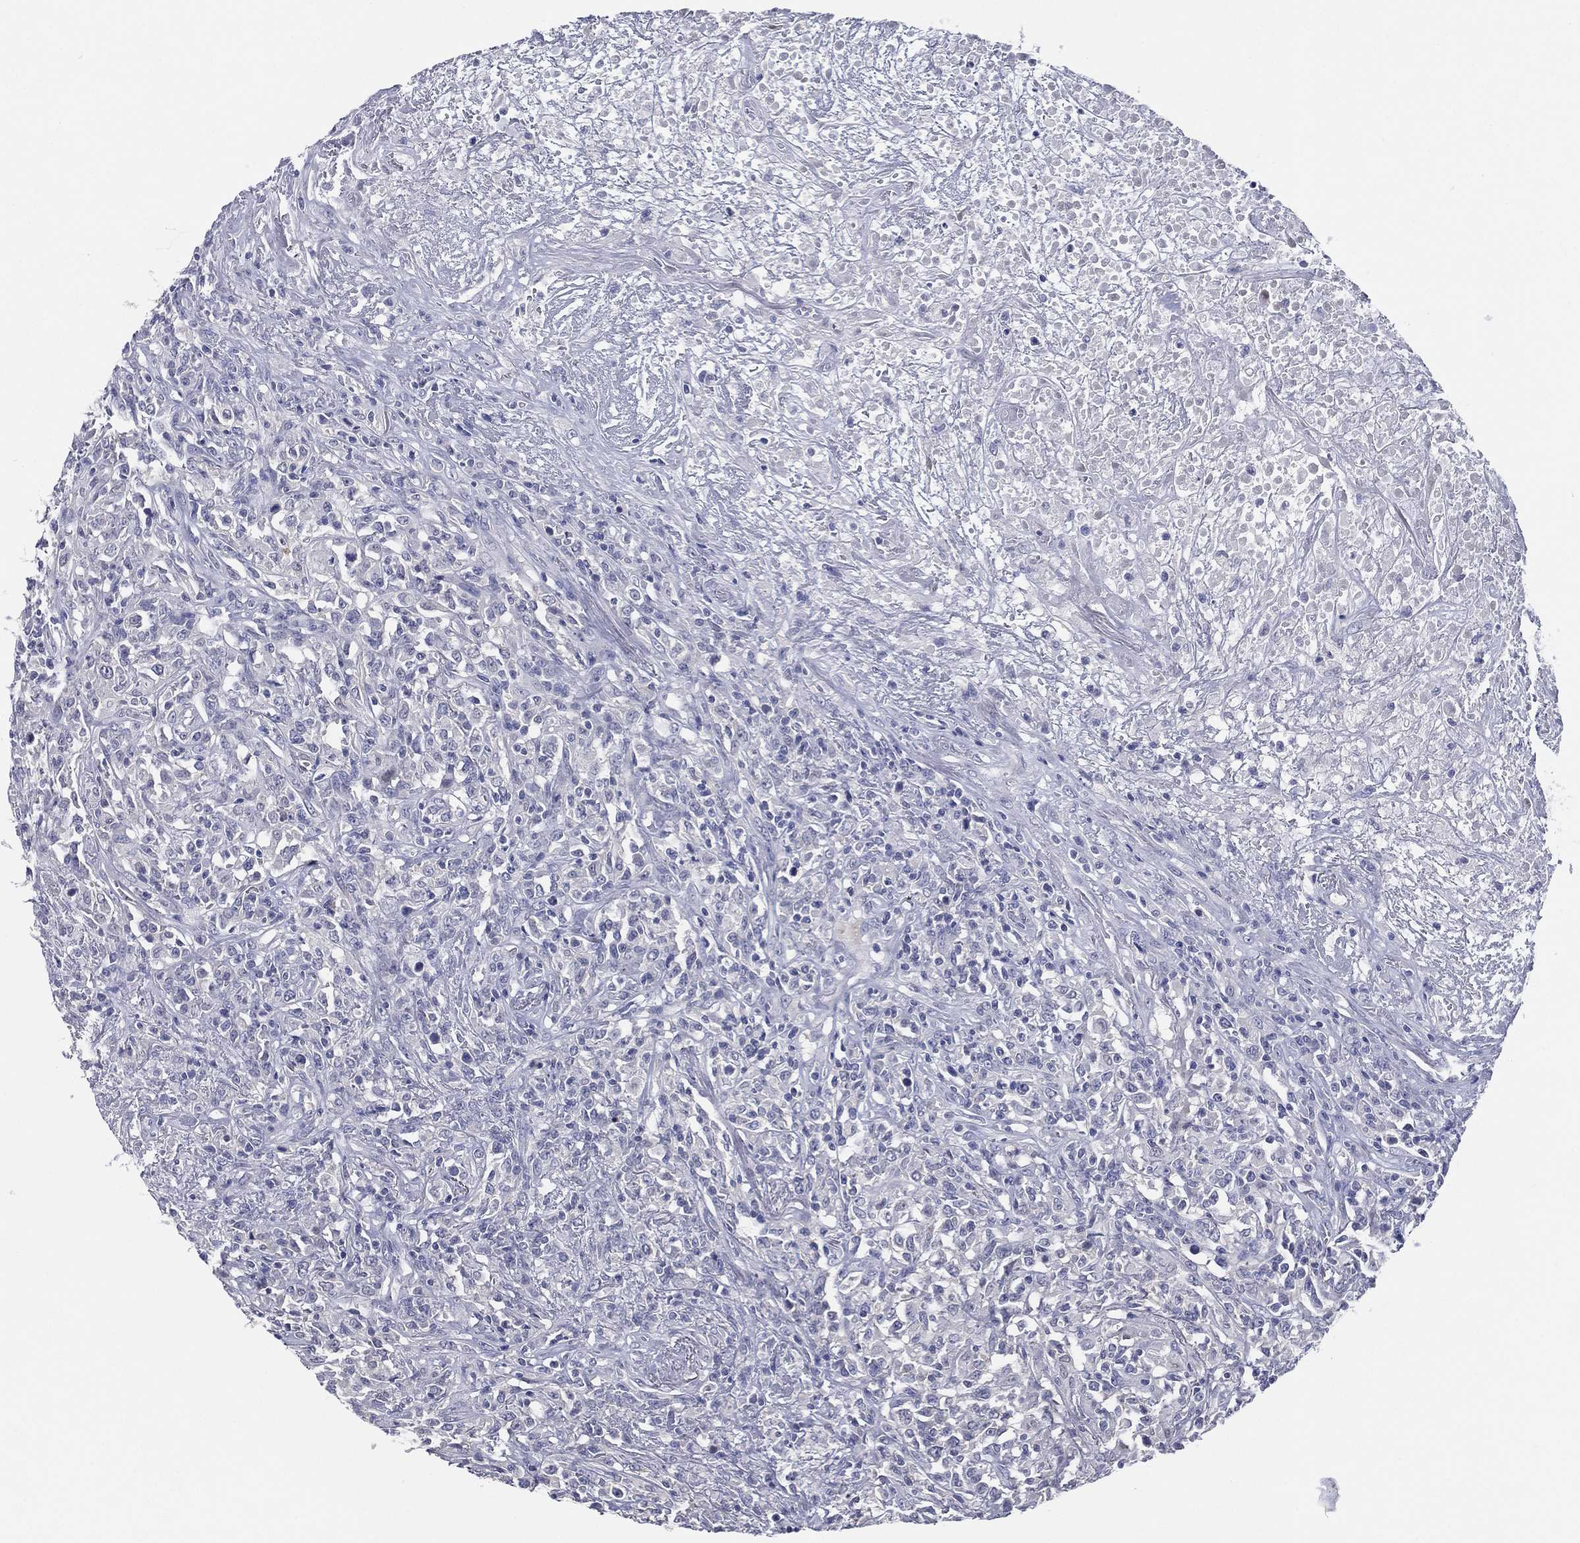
{"staining": {"intensity": "negative", "quantity": "none", "location": "none"}, "tissue": "lymphoma", "cell_type": "Tumor cells", "image_type": "cancer", "snomed": [{"axis": "morphology", "description": "Malignant lymphoma, non-Hodgkin's type, High grade"}, {"axis": "topography", "description": "Lung"}], "caption": "The immunohistochemistry photomicrograph has no significant expression in tumor cells of lymphoma tissue.", "gene": "SLC13A4", "patient": {"sex": "male", "age": 79}}